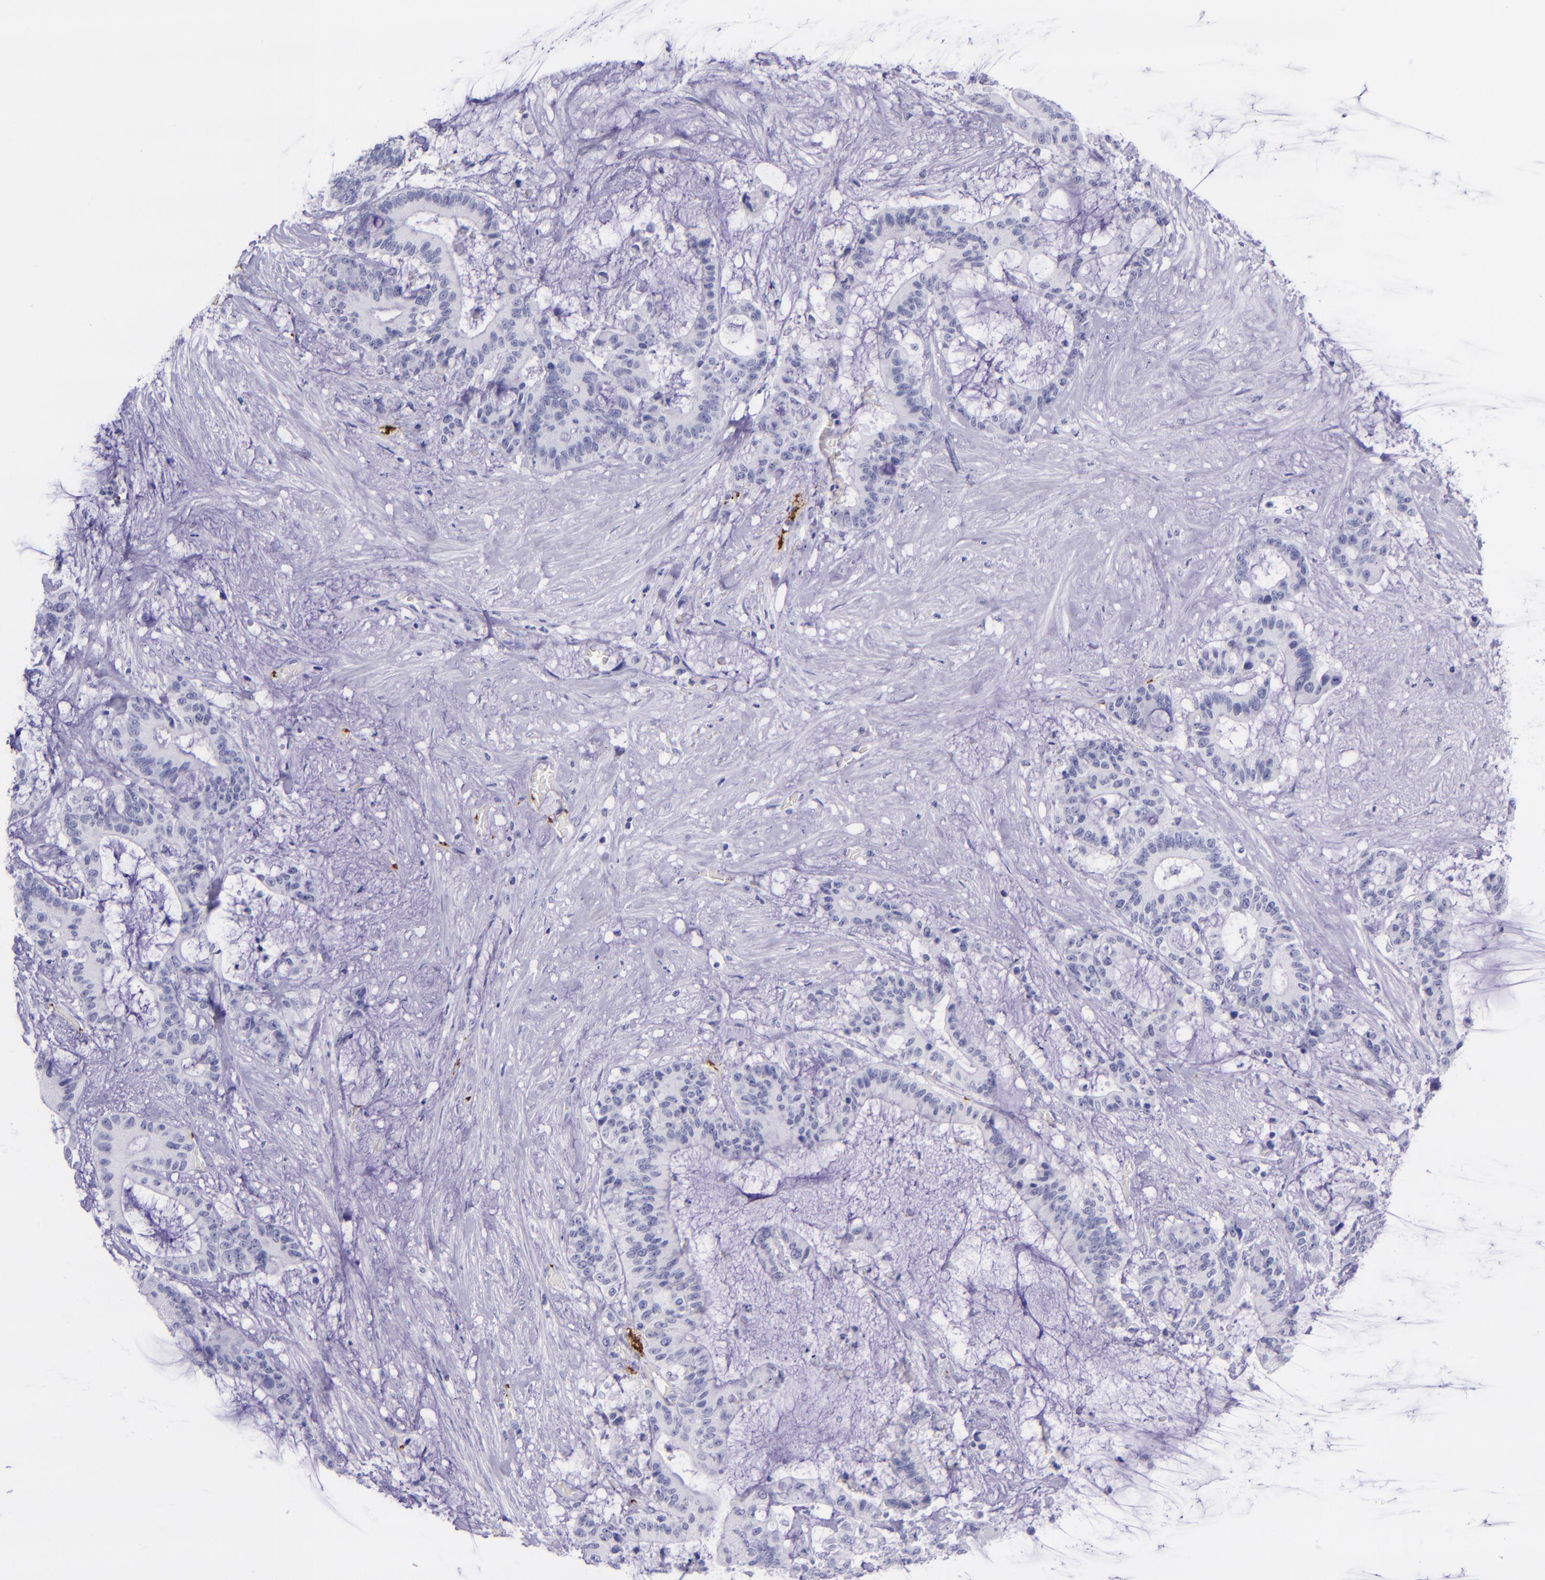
{"staining": {"intensity": "negative", "quantity": "none", "location": "none"}, "tissue": "liver cancer", "cell_type": "Tumor cells", "image_type": "cancer", "snomed": [{"axis": "morphology", "description": "Cholangiocarcinoma"}, {"axis": "topography", "description": "Liver"}], "caption": "IHC of liver cholangiocarcinoma exhibits no staining in tumor cells.", "gene": "SELE", "patient": {"sex": "female", "age": 73}}